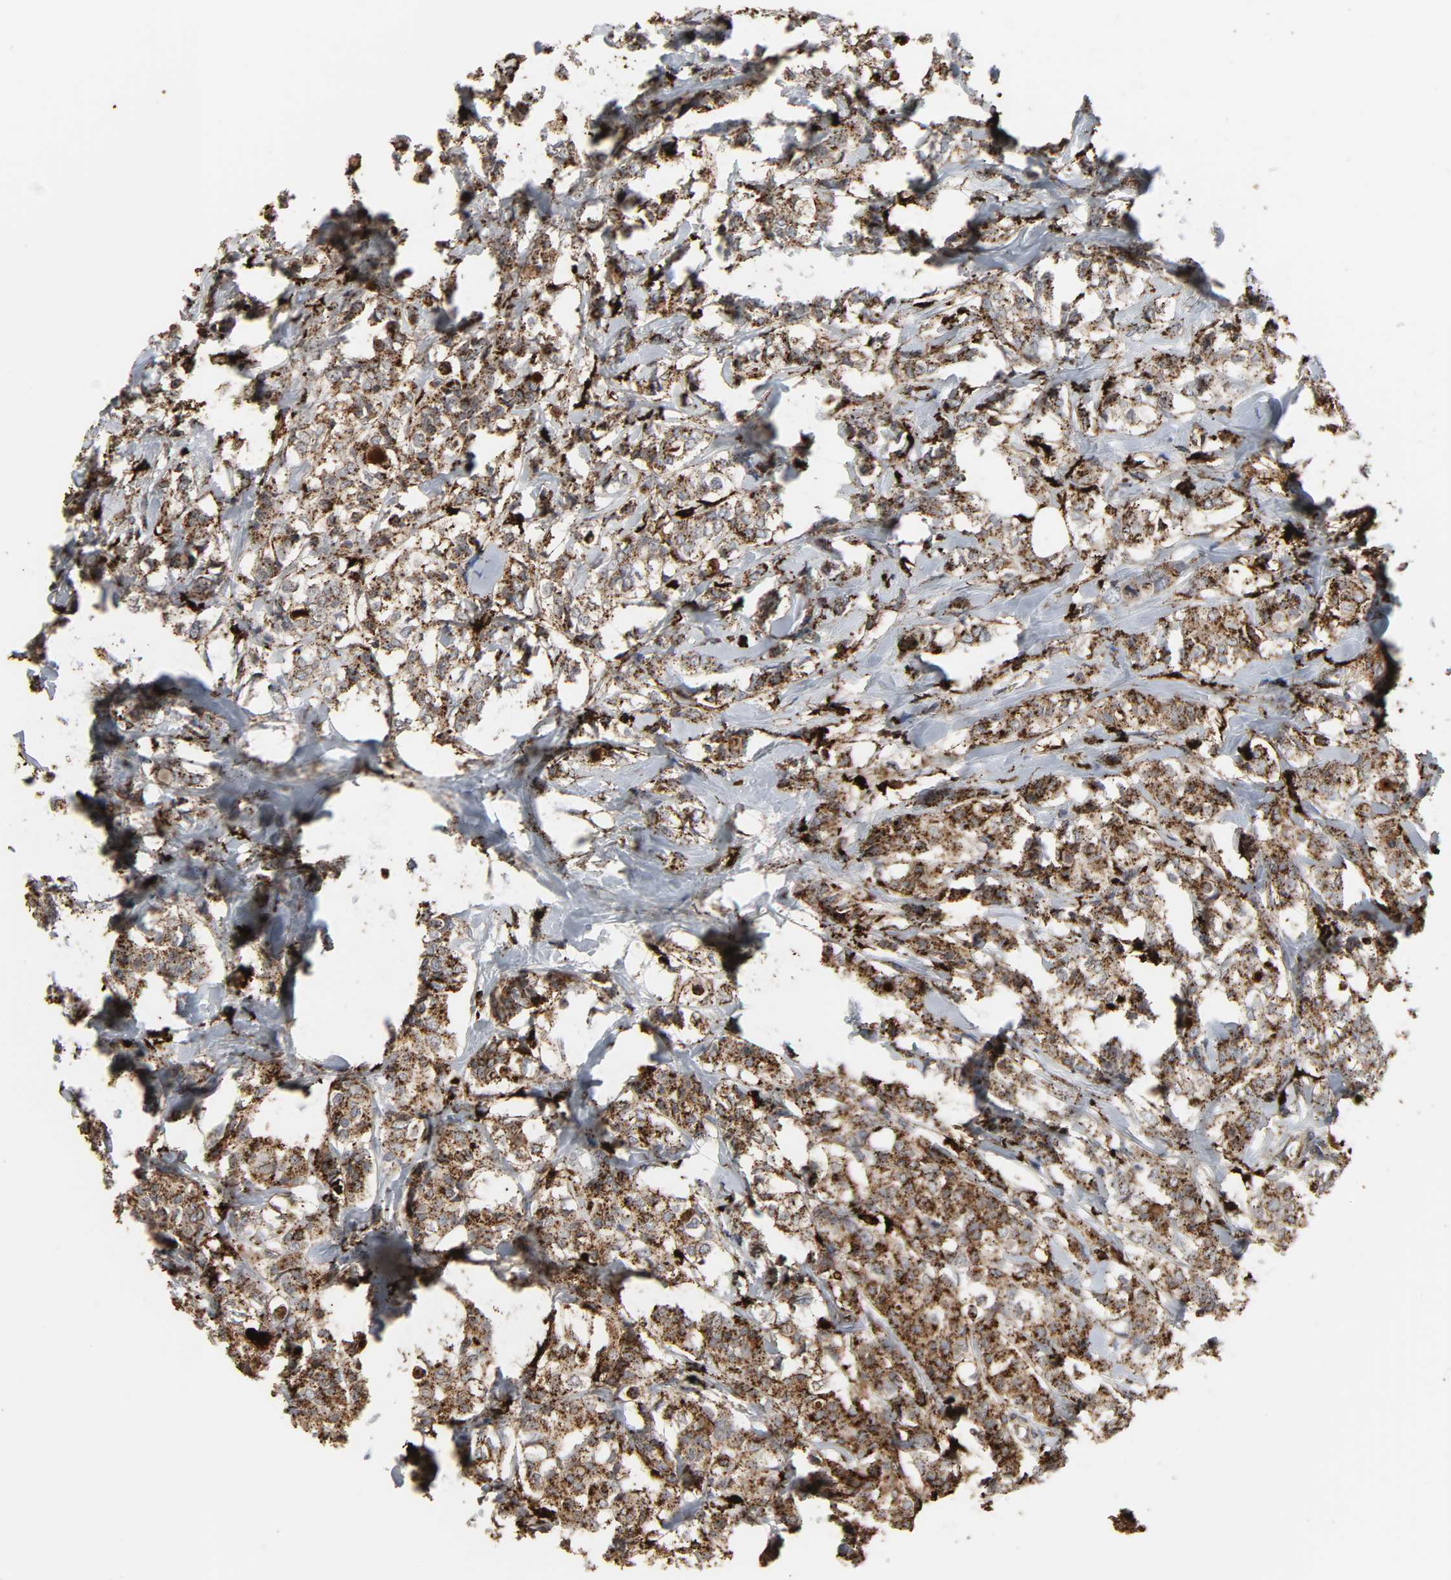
{"staining": {"intensity": "strong", "quantity": ">75%", "location": "cytoplasmic/membranous"}, "tissue": "breast cancer", "cell_type": "Tumor cells", "image_type": "cancer", "snomed": [{"axis": "morphology", "description": "Lobular carcinoma"}, {"axis": "topography", "description": "Breast"}], "caption": "Brown immunohistochemical staining in human breast cancer (lobular carcinoma) shows strong cytoplasmic/membranous expression in about >75% of tumor cells. (DAB (3,3'-diaminobenzidine) = brown stain, brightfield microscopy at high magnification).", "gene": "PSAP", "patient": {"sex": "female", "age": 60}}